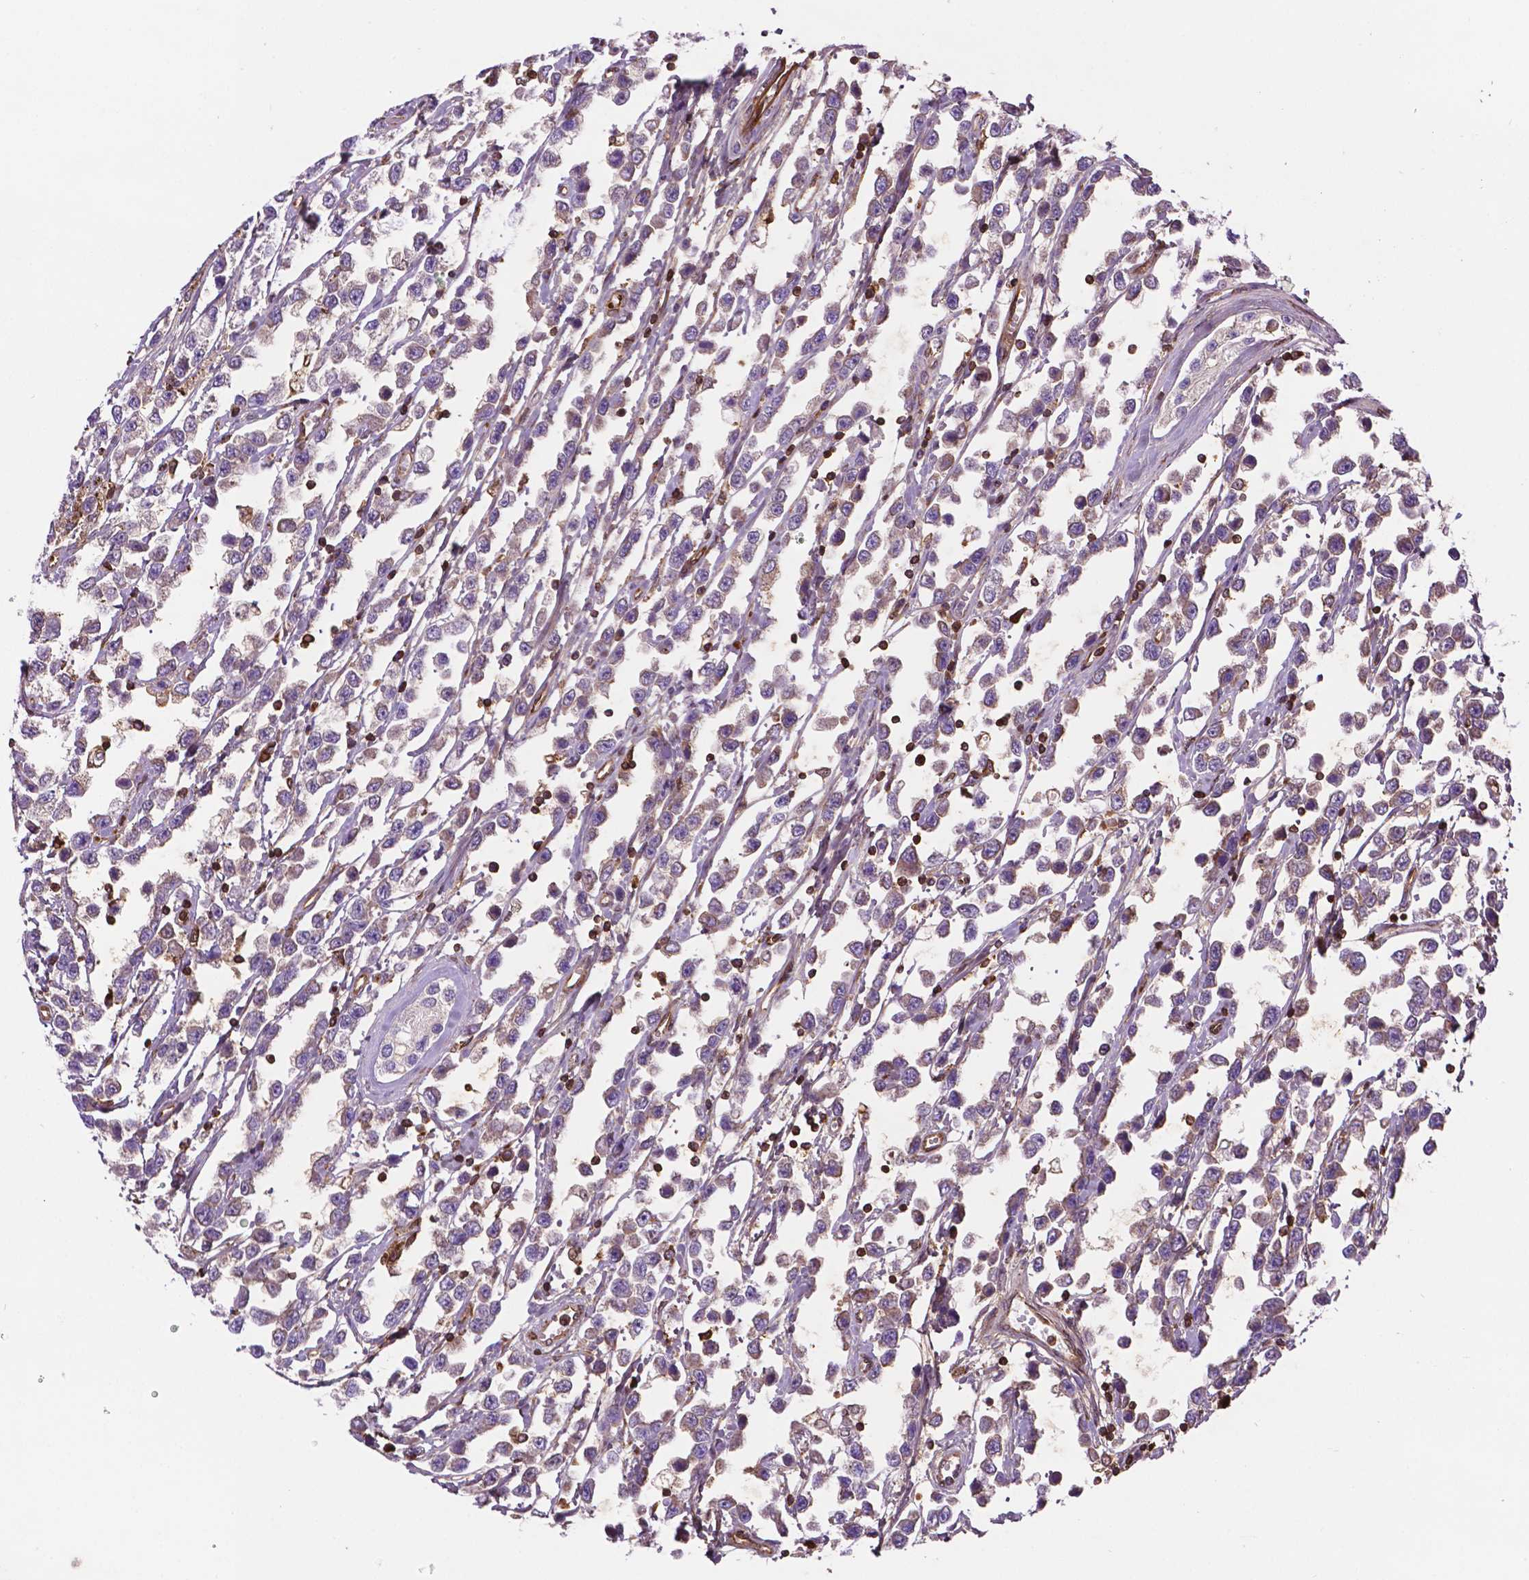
{"staining": {"intensity": "negative", "quantity": "none", "location": "none"}, "tissue": "testis cancer", "cell_type": "Tumor cells", "image_type": "cancer", "snomed": [{"axis": "morphology", "description": "Seminoma, NOS"}, {"axis": "topography", "description": "Testis"}], "caption": "There is no significant expression in tumor cells of seminoma (testis).", "gene": "DCN", "patient": {"sex": "male", "age": 34}}